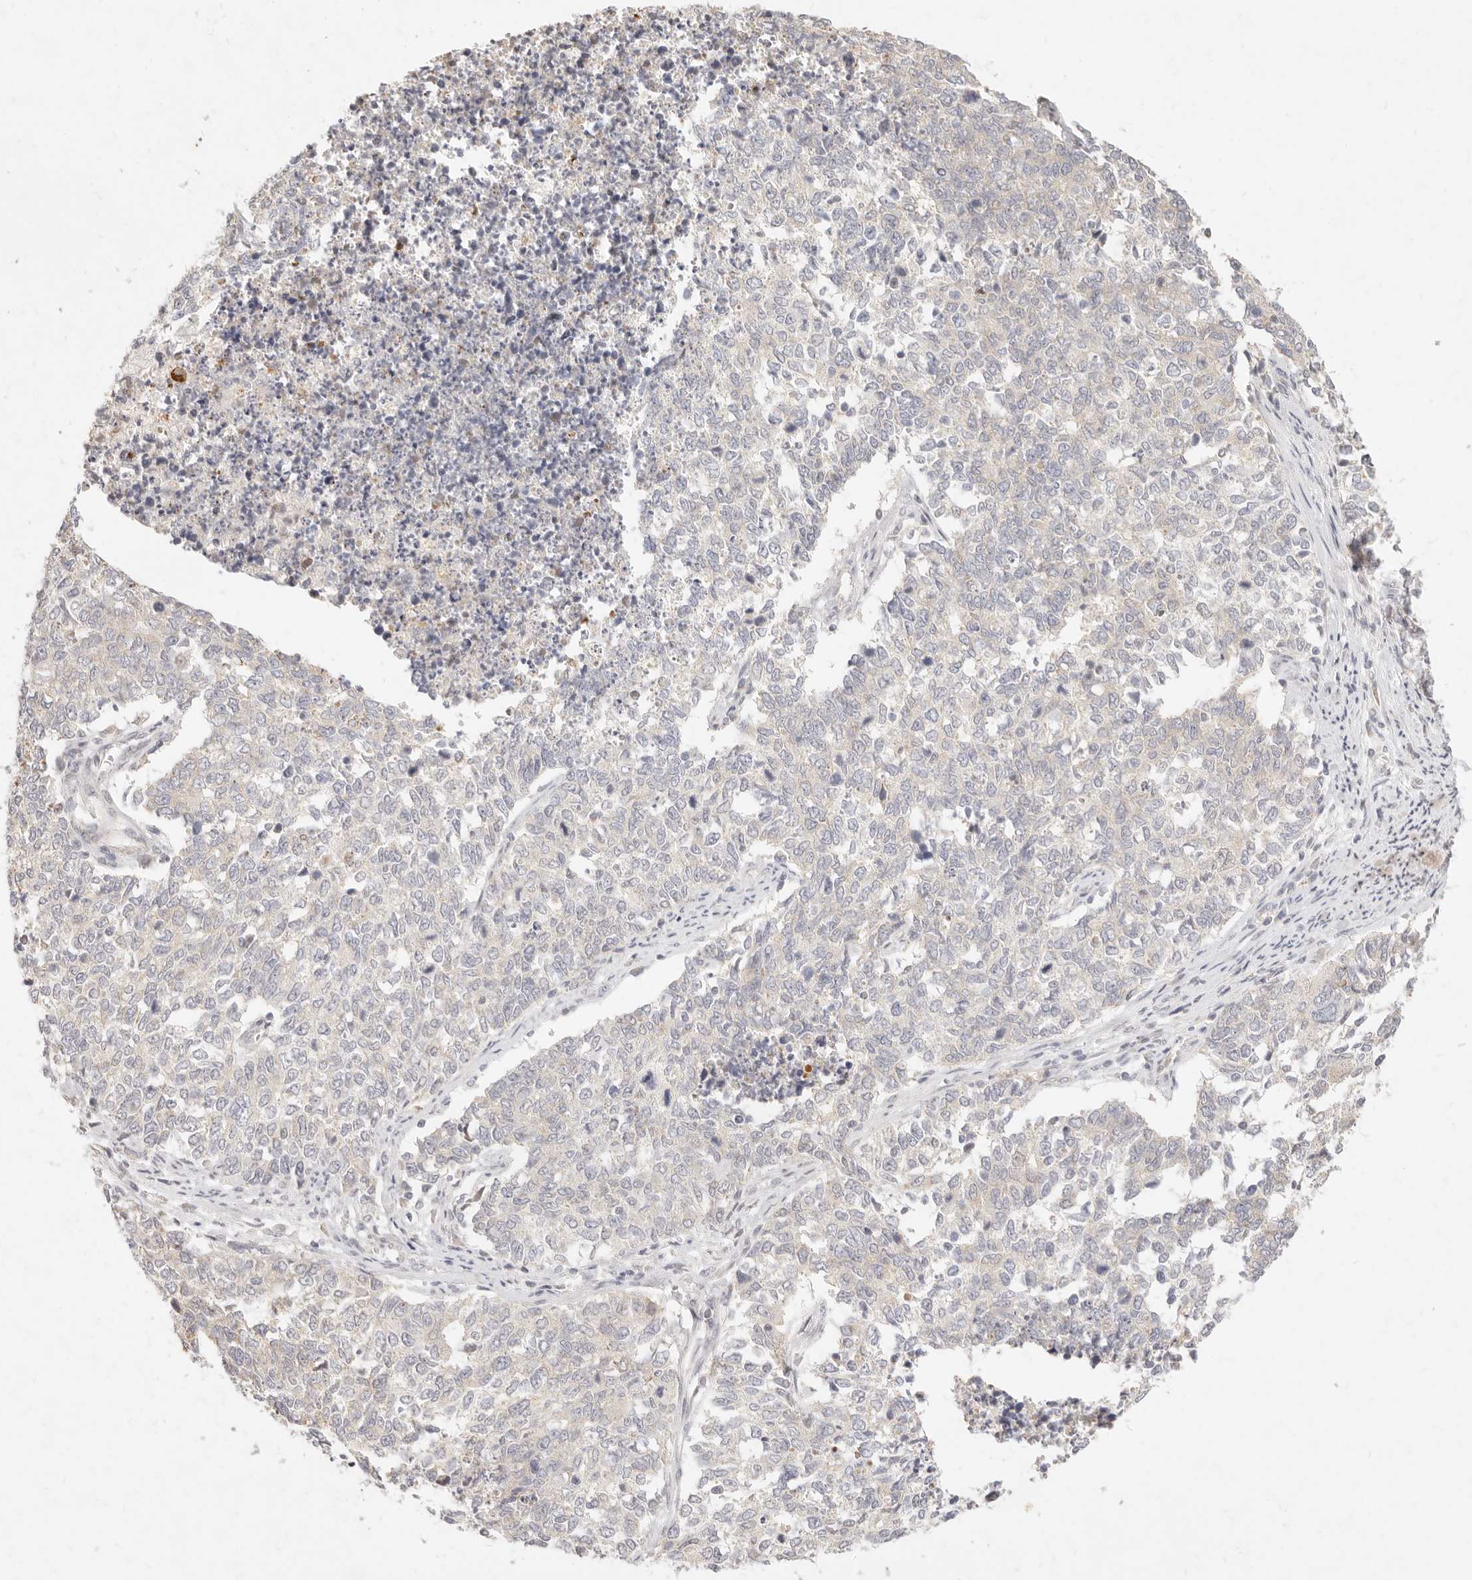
{"staining": {"intensity": "negative", "quantity": "none", "location": "none"}, "tissue": "cervical cancer", "cell_type": "Tumor cells", "image_type": "cancer", "snomed": [{"axis": "morphology", "description": "Squamous cell carcinoma, NOS"}, {"axis": "topography", "description": "Cervix"}], "caption": "This photomicrograph is of cervical cancer (squamous cell carcinoma) stained with immunohistochemistry (IHC) to label a protein in brown with the nuclei are counter-stained blue. There is no staining in tumor cells. (DAB immunohistochemistry, high magnification).", "gene": "ASCL3", "patient": {"sex": "female", "age": 63}}